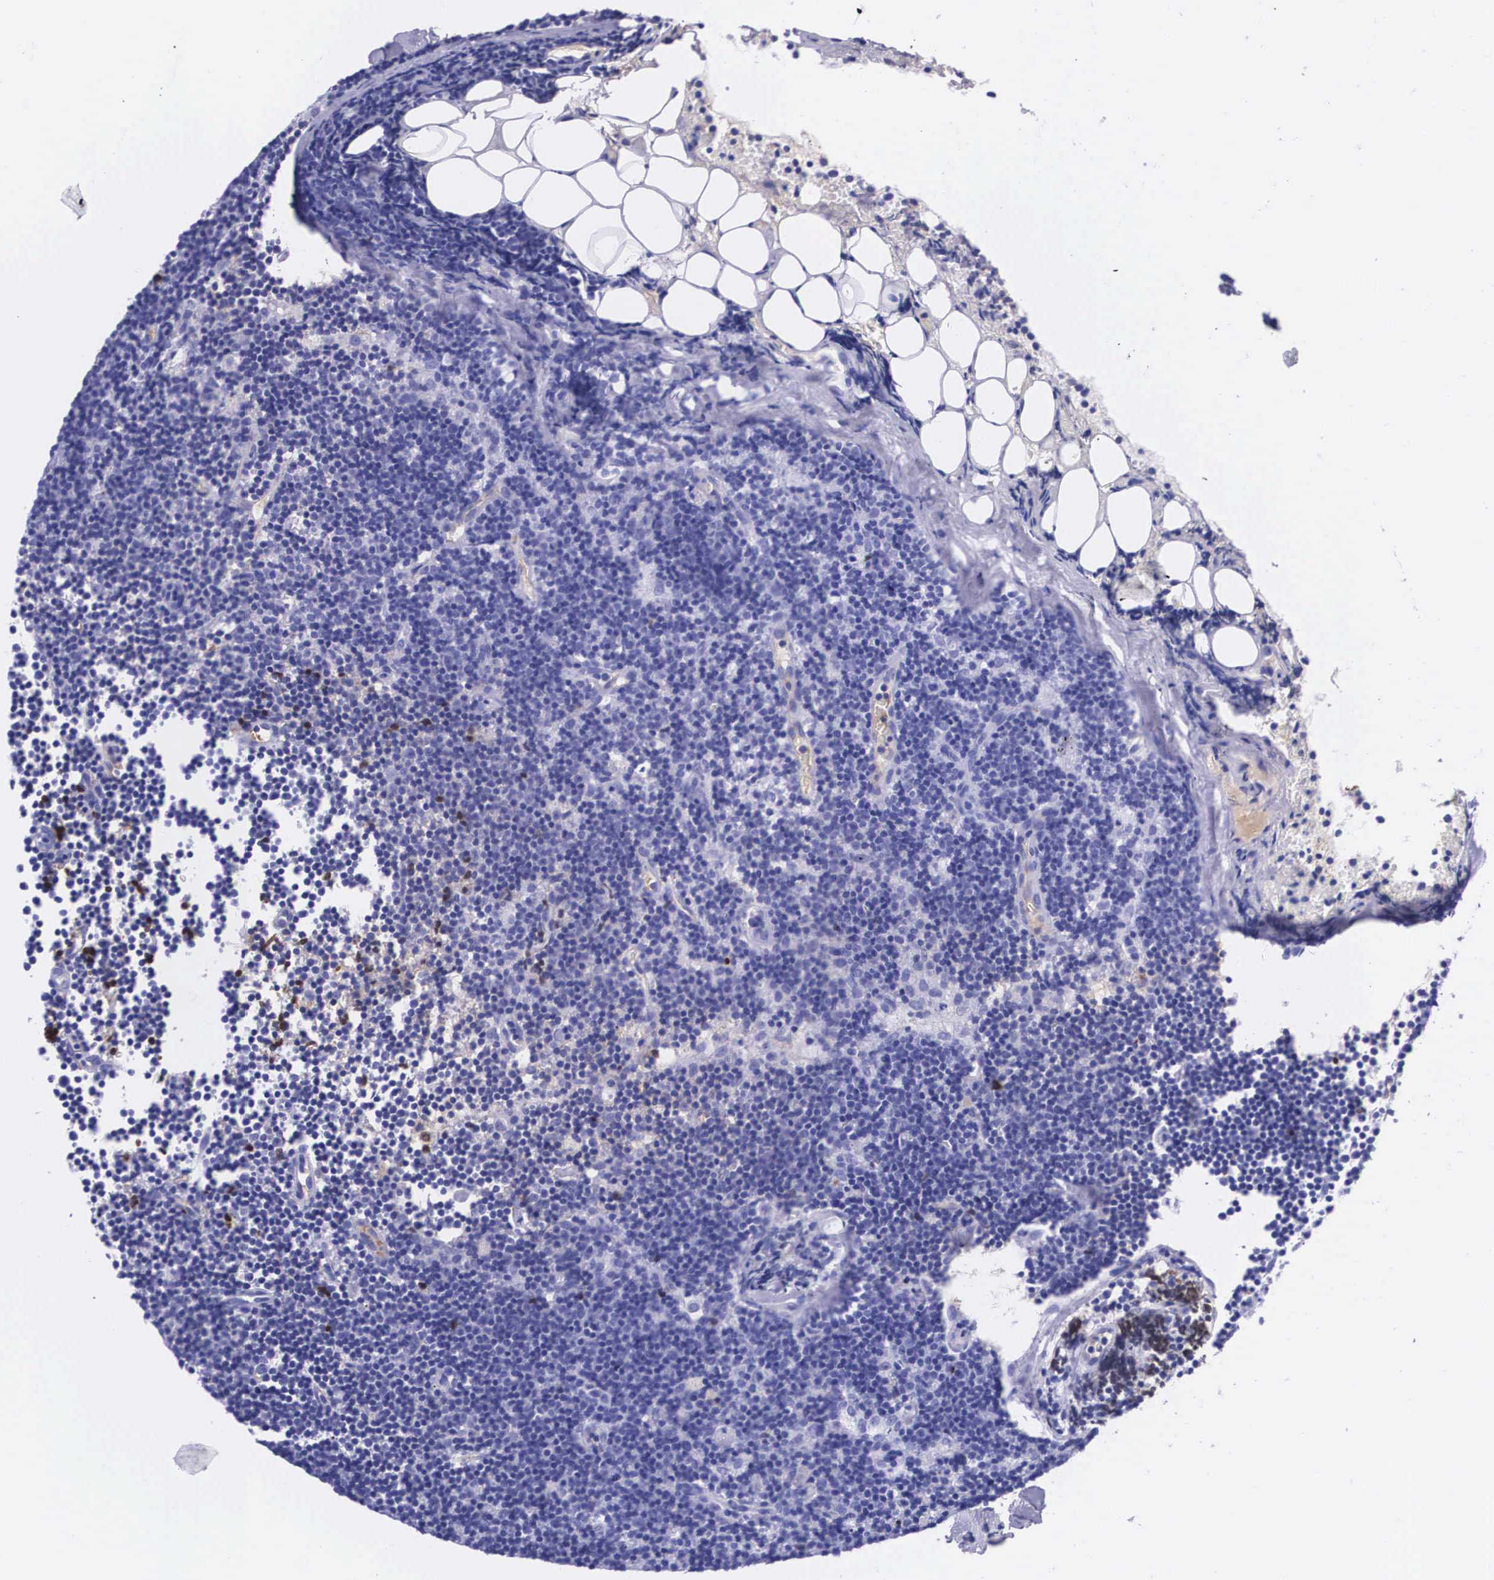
{"staining": {"intensity": "negative", "quantity": "none", "location": "none"}, "tissue": "lymphoma", "cell_type": "Tumor cells", "image_type": "cancer", "snomed": [{"axis": "morphology", "description": "Malignant lymphoma, non-Hodgkin's type, Low grade"}, {"axis": "topography", "description": "Lymph node"}], "caption": "Lymphoma was stained to show a protein in brown. There is no significant expression in tumor cells.", "gene": "PLG", "patient": {"sex": "male", "age": 57}}